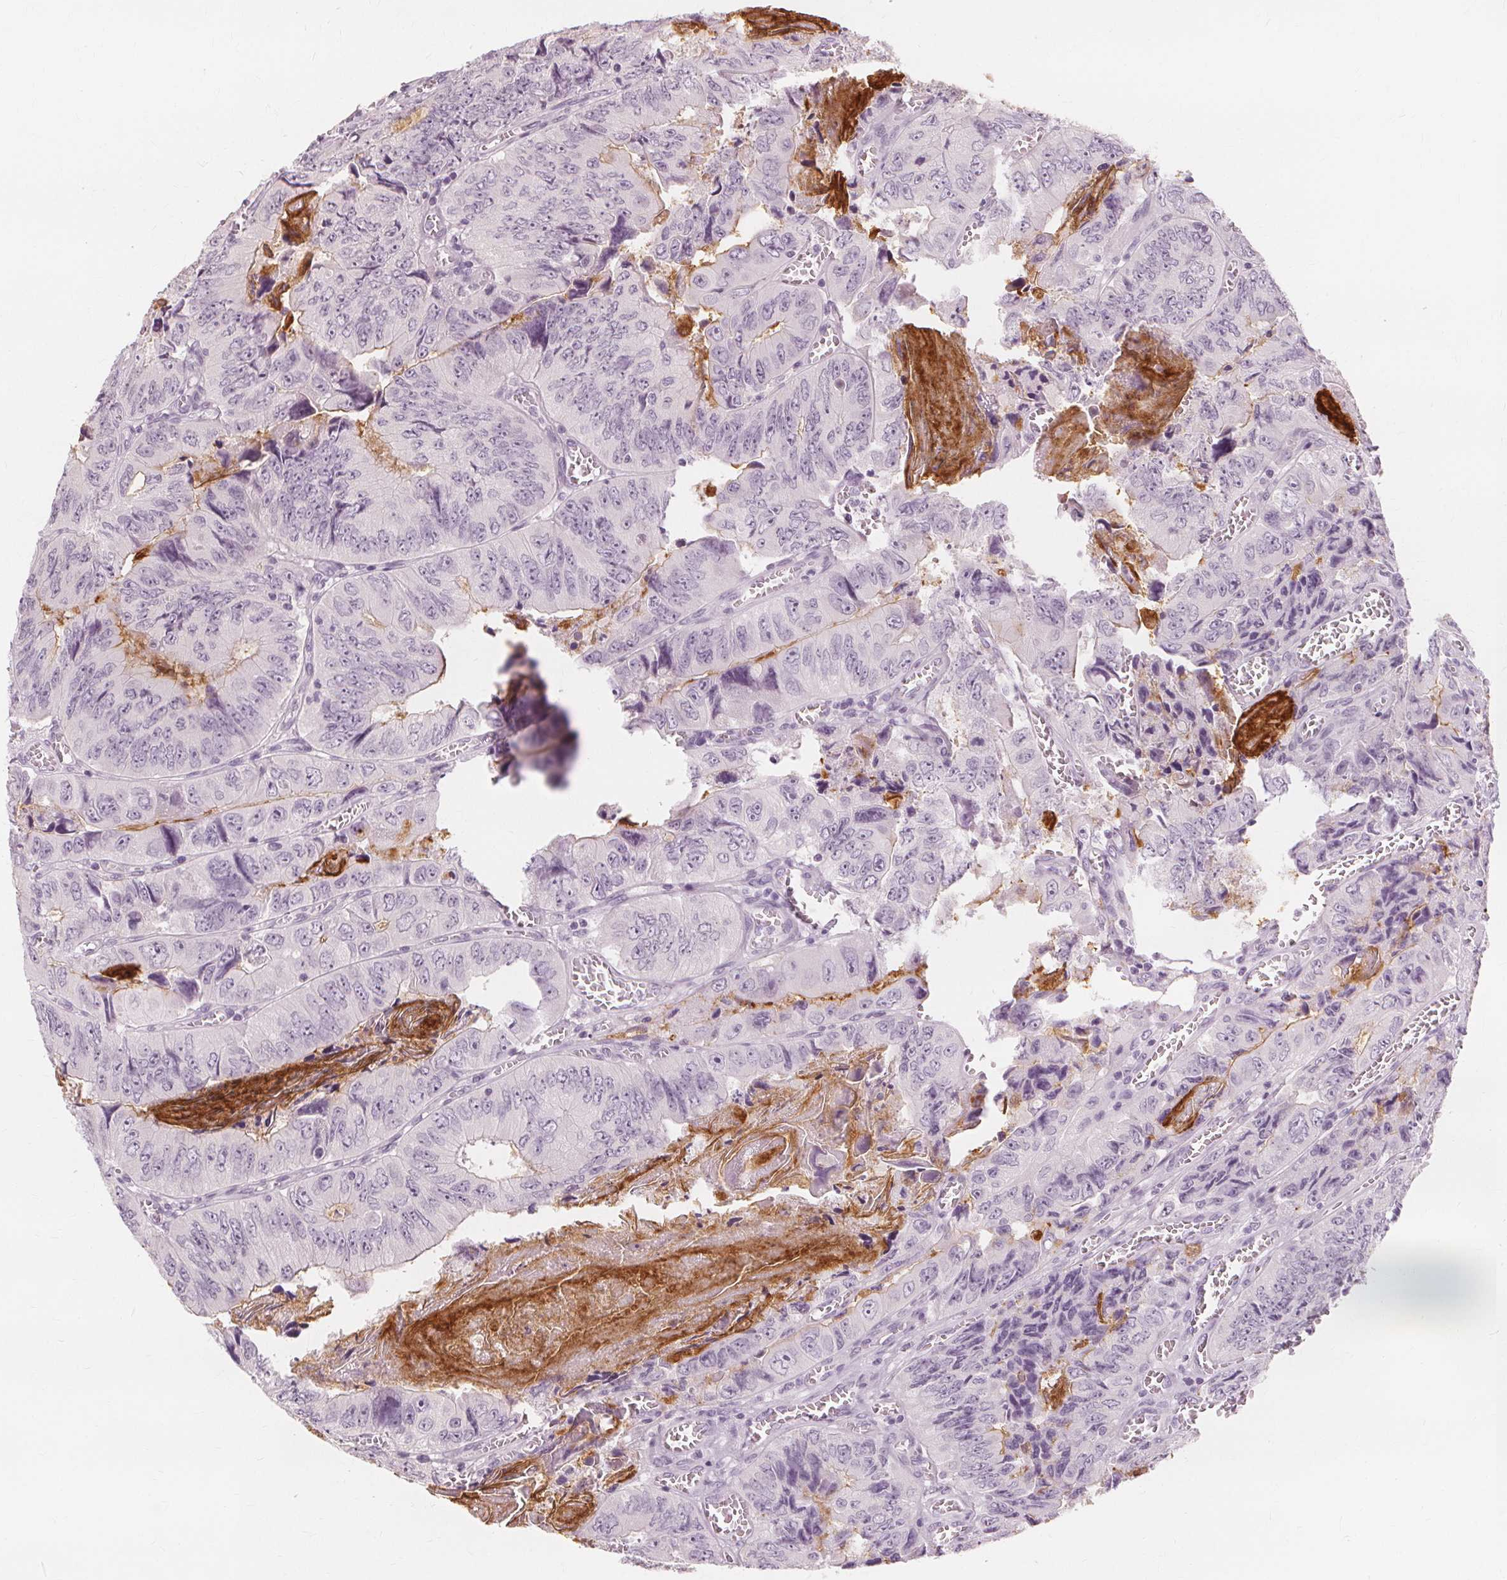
{"staining": {"intensity": "moderate", "quantity": "<25%", "location": "cytoplasmic/membranous"}, "tissue": "colorectal cancer", "cell_type": "Tumor cells", "image_type": "cancer", "snomed": [{"axis": "morphology", "description": "Adenocarcinoma, NOS"}, {"axis": "topography", "description": "Colon"}], "caption": "Adenocarcinoma (colorectal) stained for a protein displays moderate cytoplasmic/membranous positivity in tumor cells.", "gene": "MUC12", "patient": {"sex": "female", "age": 84}}